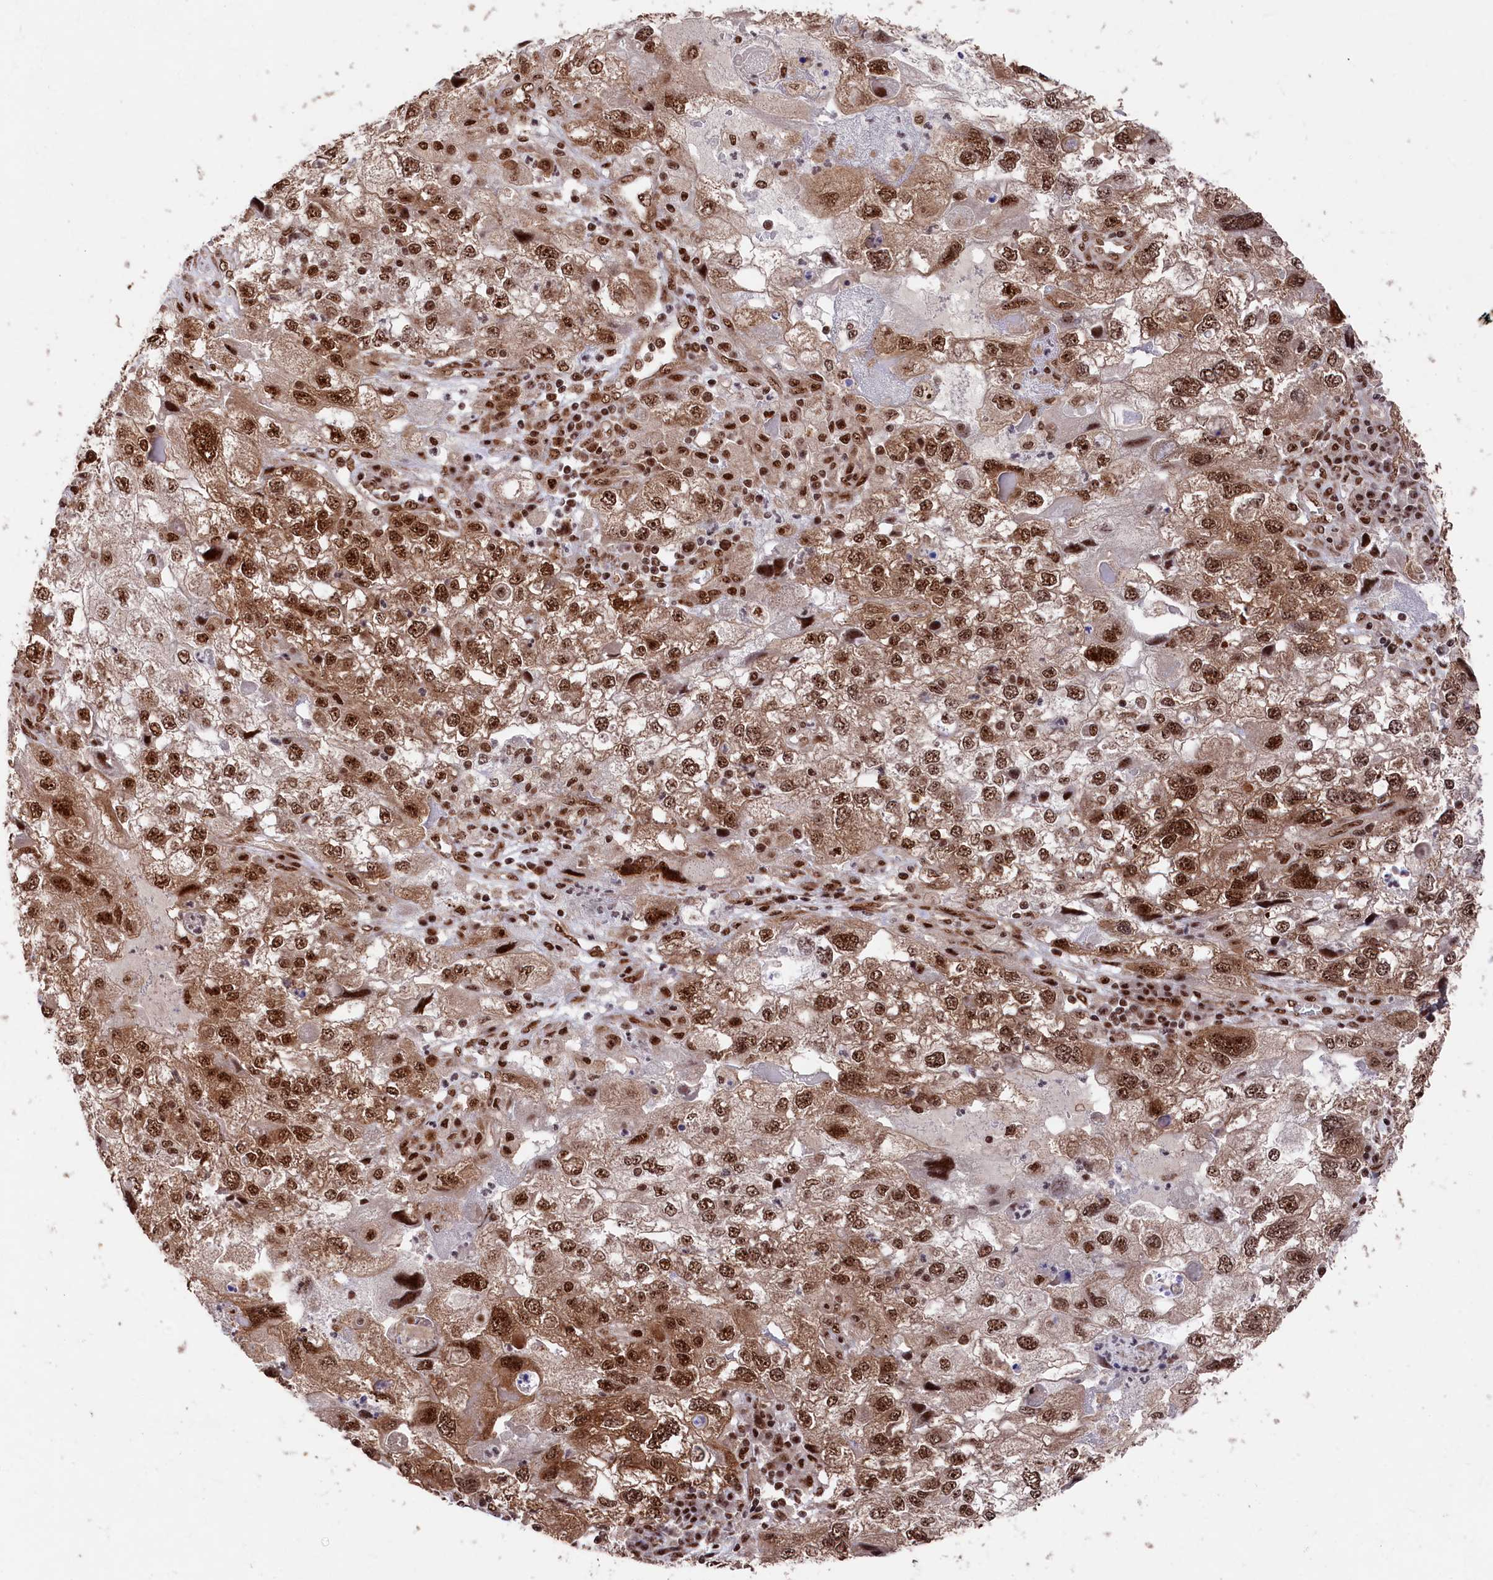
{"staining": {"intensity": "moderate", "quantity": ">75%", "location": "cytoplasmic/membranous,nuclear"}, "tissue": "endometrial cancer", "cell_type": "Tumor cells", "image_type": "cancer", "snomed": [{"axis": "morphology", "description": "Adenocarcinoma, NOS"}, {"axis": "topography", "description": "Endometrium"}], "caption": "Immunohistochemistry photomicrograph of human endometrial cancer stained for a protein (brown), which shows medium levels of moderate cytoplasmic/membranous and nuclear expression in approximately >75% of tumor cells.", "gene": "PRPF31", "patient": {"sex": "female", "age": 49}}